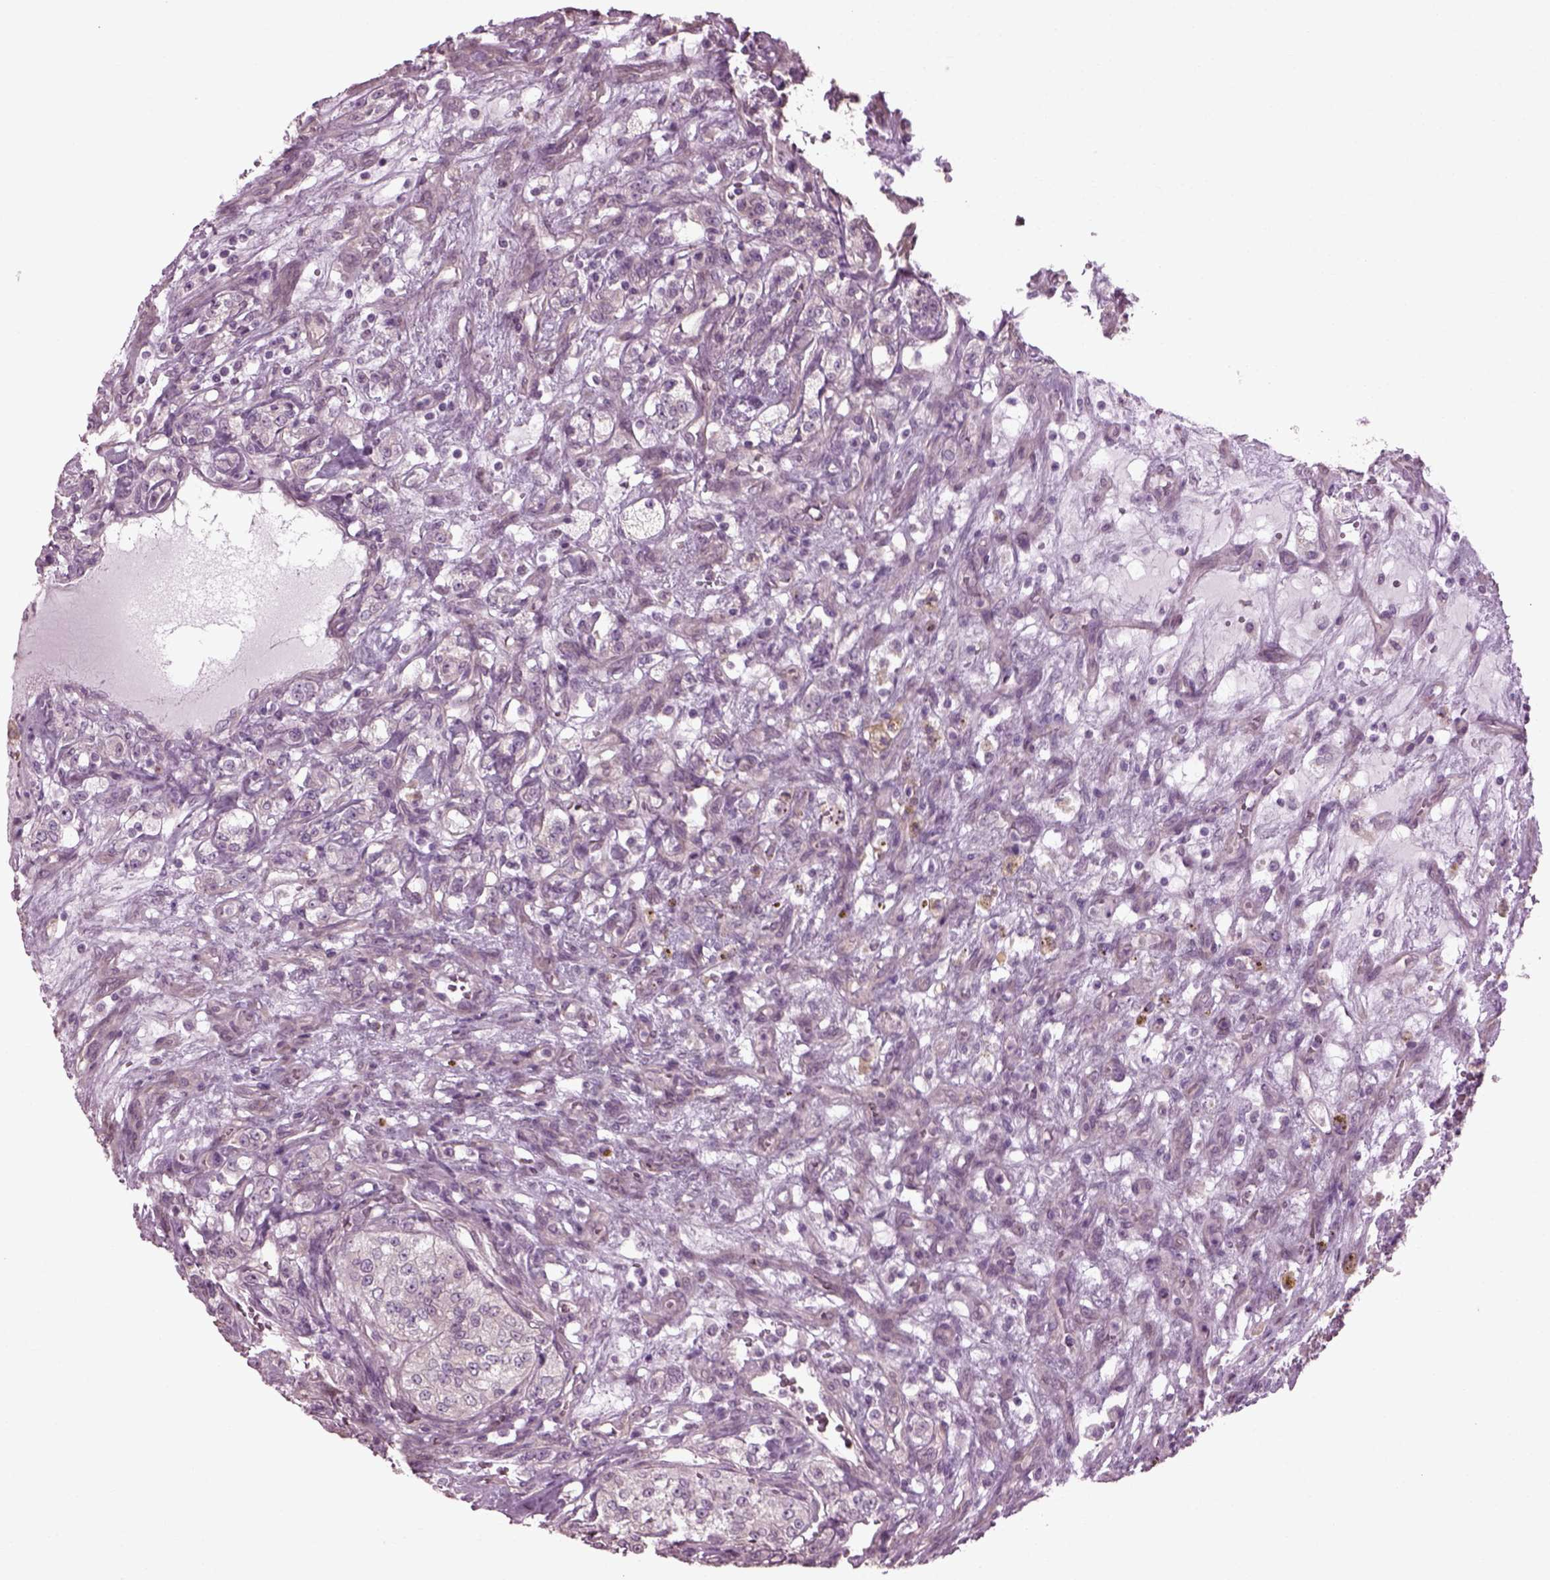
{"staining": {"intensity": "negative", "quantity": "none", "location": "none"}, "tissue": "renal cancer", "cell_type": "Tumor cells", "image_type": "cancer", "snomed": [{"axis": "morphology", "description": "Adenocarcinoma, NOS"}, {"axis": "topography", "description": "Kidney"}], "caption": "Immunohistochemistry image of neoplastic tissue: adenocarcinoma (renal) stained with DAB displays no significant protein positivity in tumor cells. The staining is performed using DAB brown chromogen with nuclei counter-stained in using hematoxylin.", "gene": "CABP5", "patient": {"sex": "female", "age": 63}}